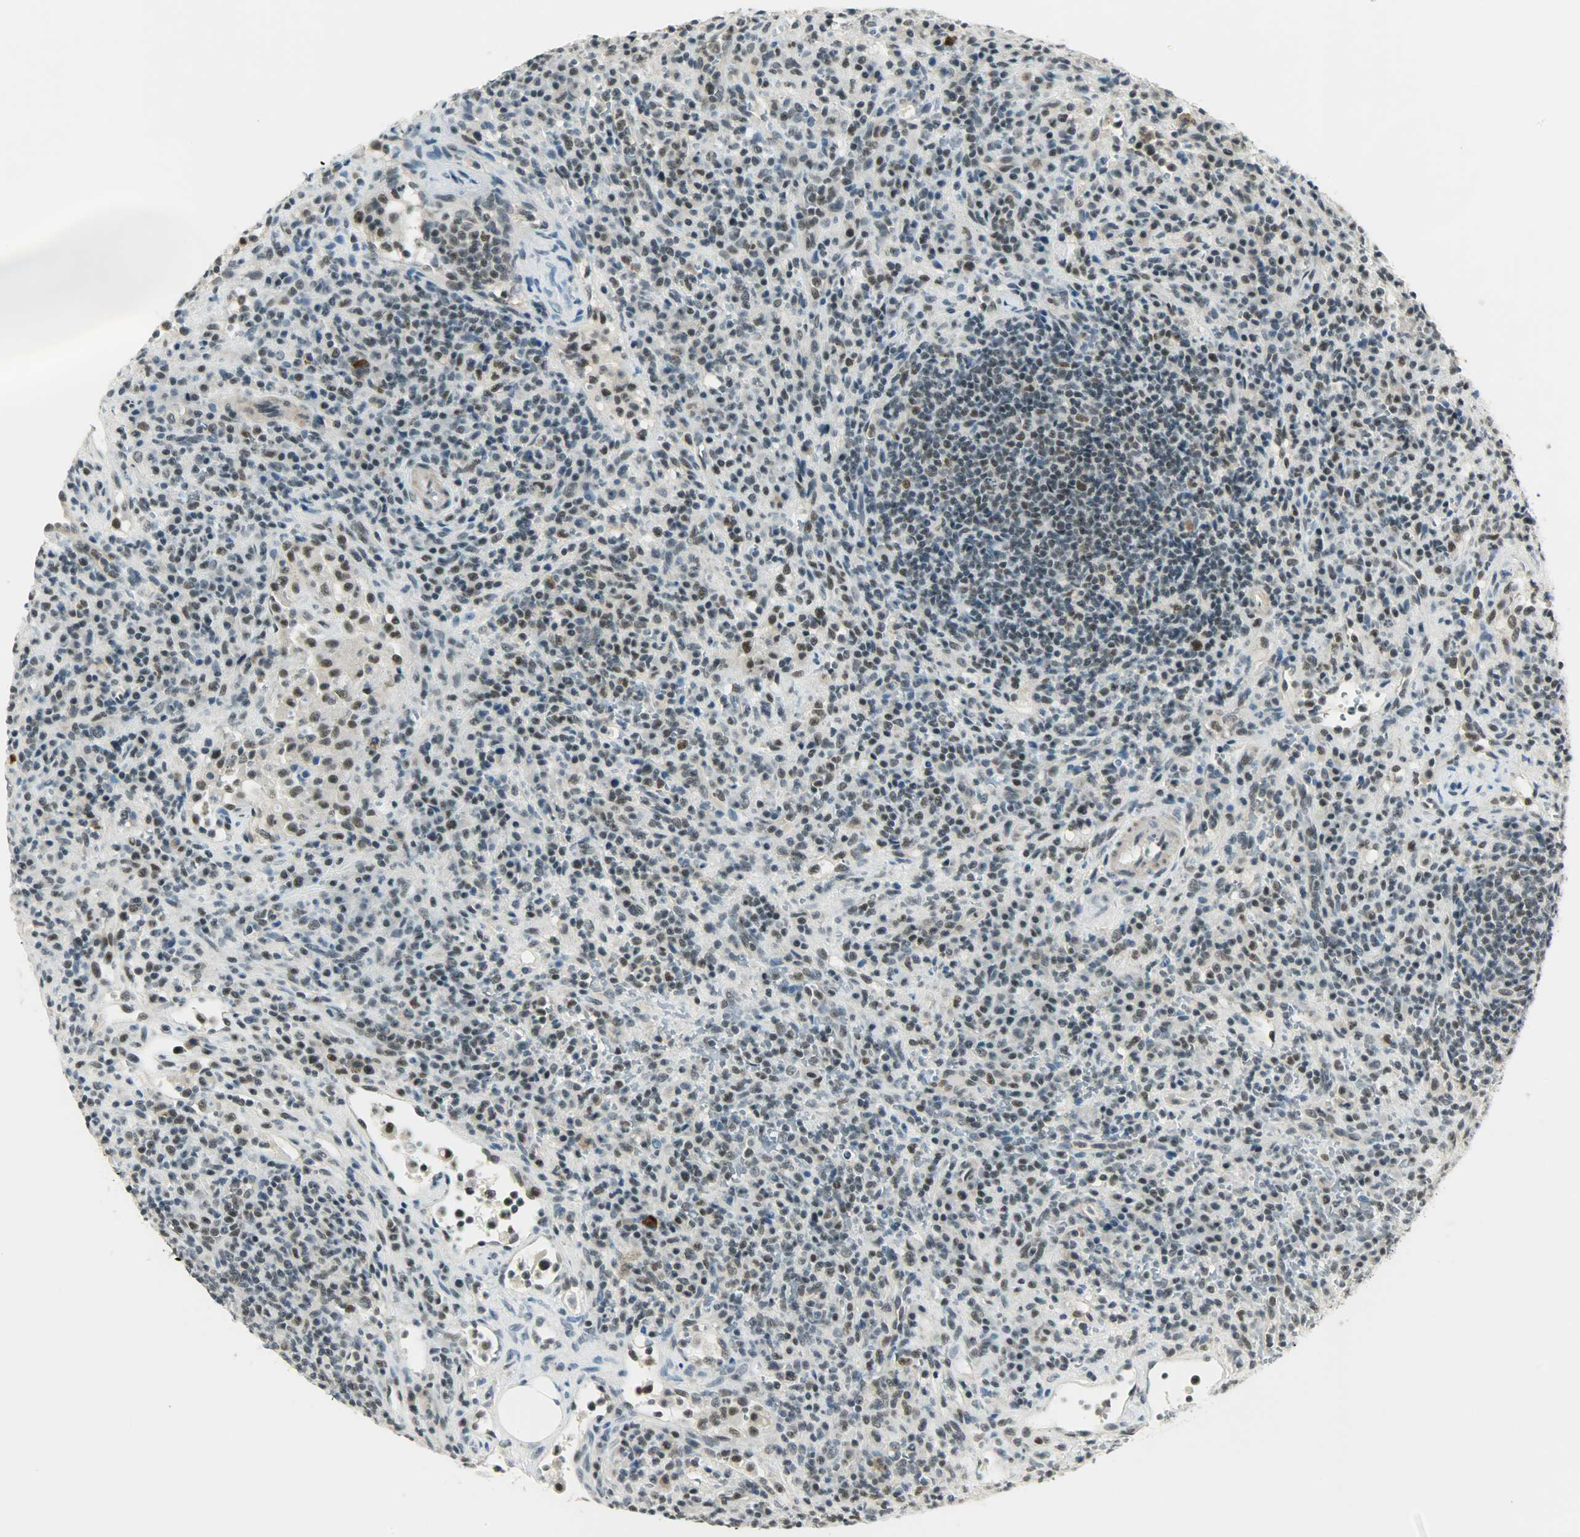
{"staining": {"intensity": "weak", "quantity": "25%-75%", "location": "nuclear"}, "tissue": "lymphoma", "cell_type": "Tumor cells", "image_type": "cancer", "snomed": [{"axis": "morphology", "description": "Hodgkin's disease, NOS"}, {"axis": "topography", "description": "Lymph node"}], "caption": "Lymphoma tissue reveals weak nuclear staining in about 25%-75% of tumor cells, visualized by immunohistochemistry. (DAB (3,3'-diaminobenzidine) IHC, brown staining for protein, blue staining for nuclei).", "gene": "SUGP1", "patient": {"sex": "male", "age": 65}}